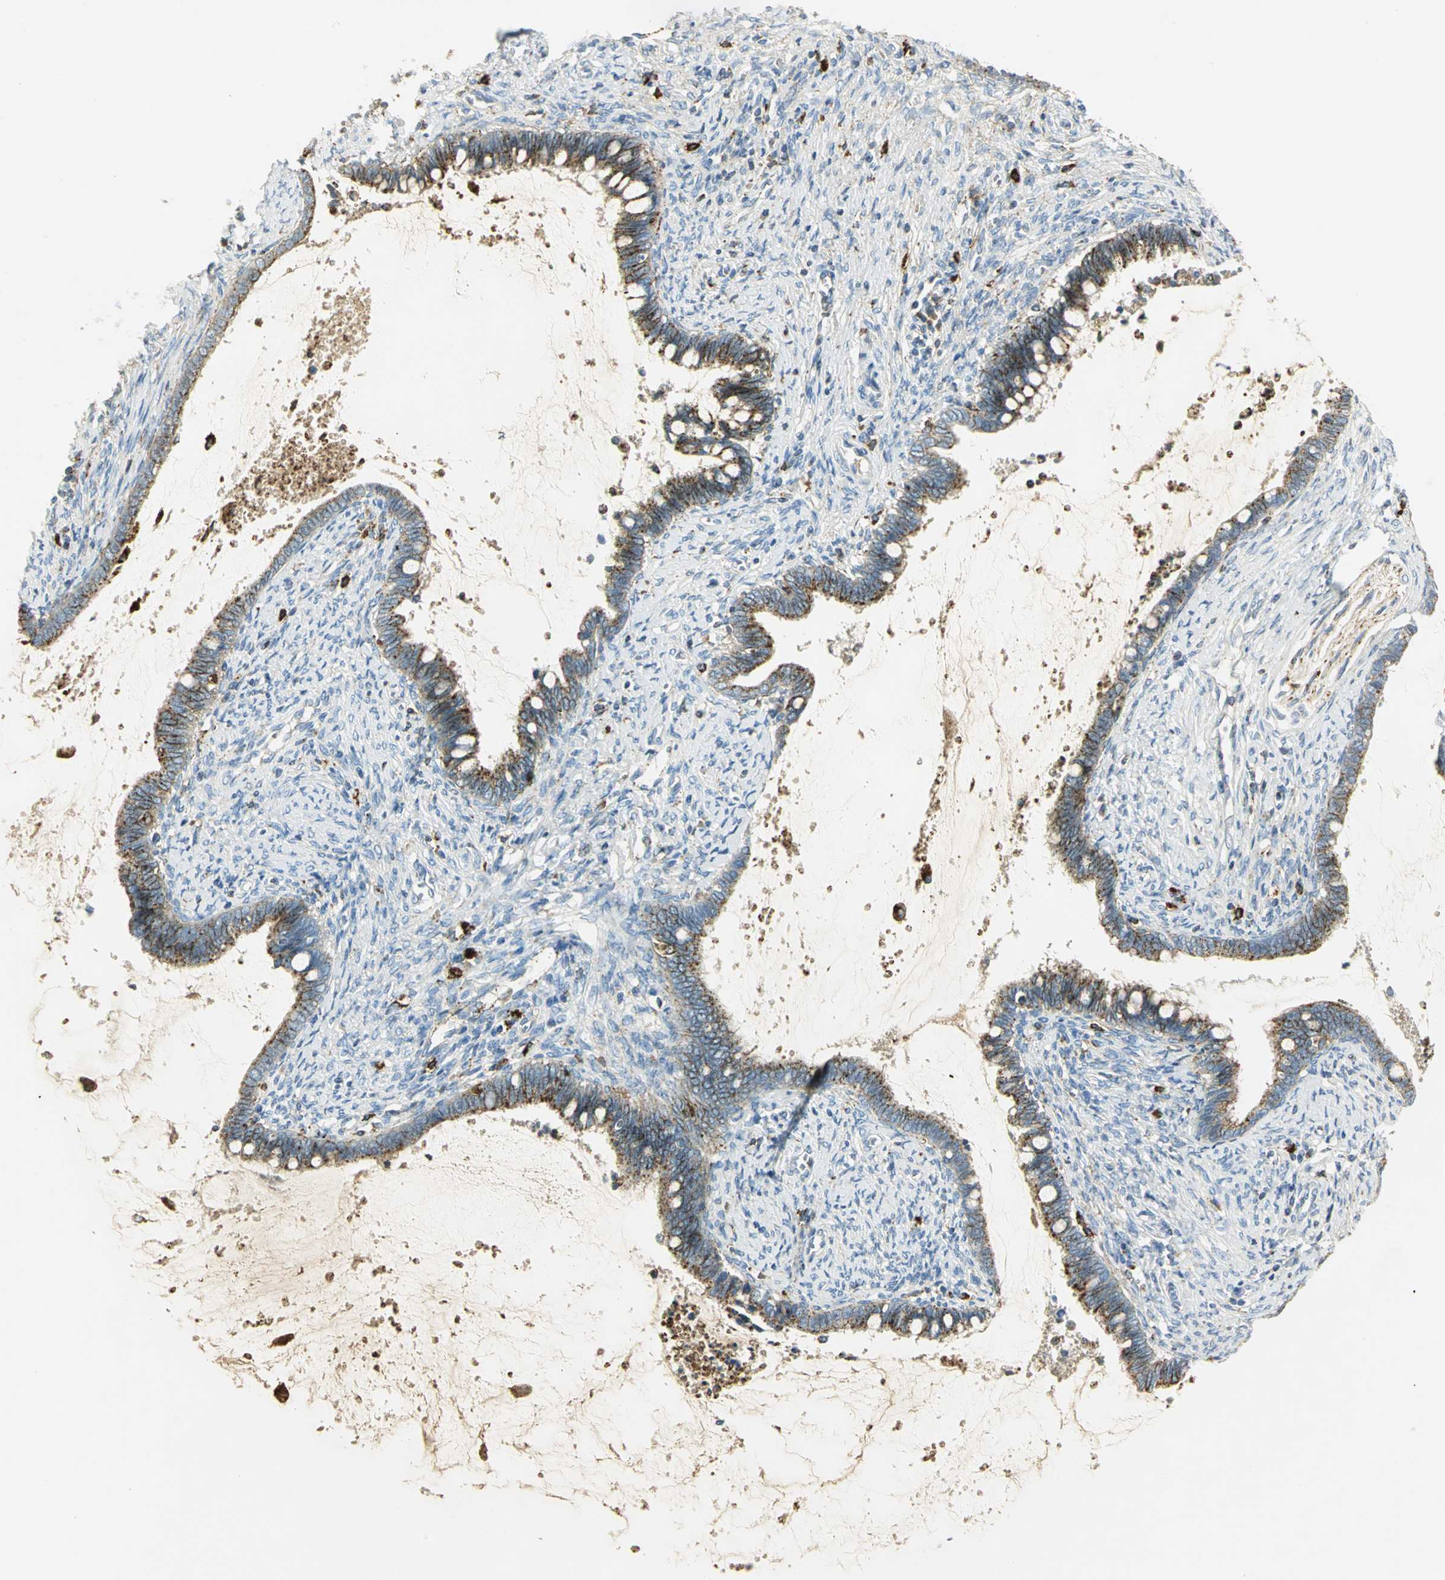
{"staining": {"intensity": "strong", "quantity": "25%-75%", "location": "cytoplasmic/membranous"}, "tissue": "cervical cancer", "cell_type": "Tumor cells", "image_type": "cancer", "snomed": [{"axis": "morphology", "description": "Adenocarcinoma, NOS"}, {"axis": "topography", "description": "Cervix"}], "caption": "DAB (3,3'-diaminobenzidine) immunohistochemical staining of human cervical cancer exhibits strong cytoplasmic/membranous protein staining in about 25%-75% of tumor cells. (IHC, brightfield microscopy, high magnification).", "gene": "ARSA", "patient": {"sex": "female", "age": 44}}